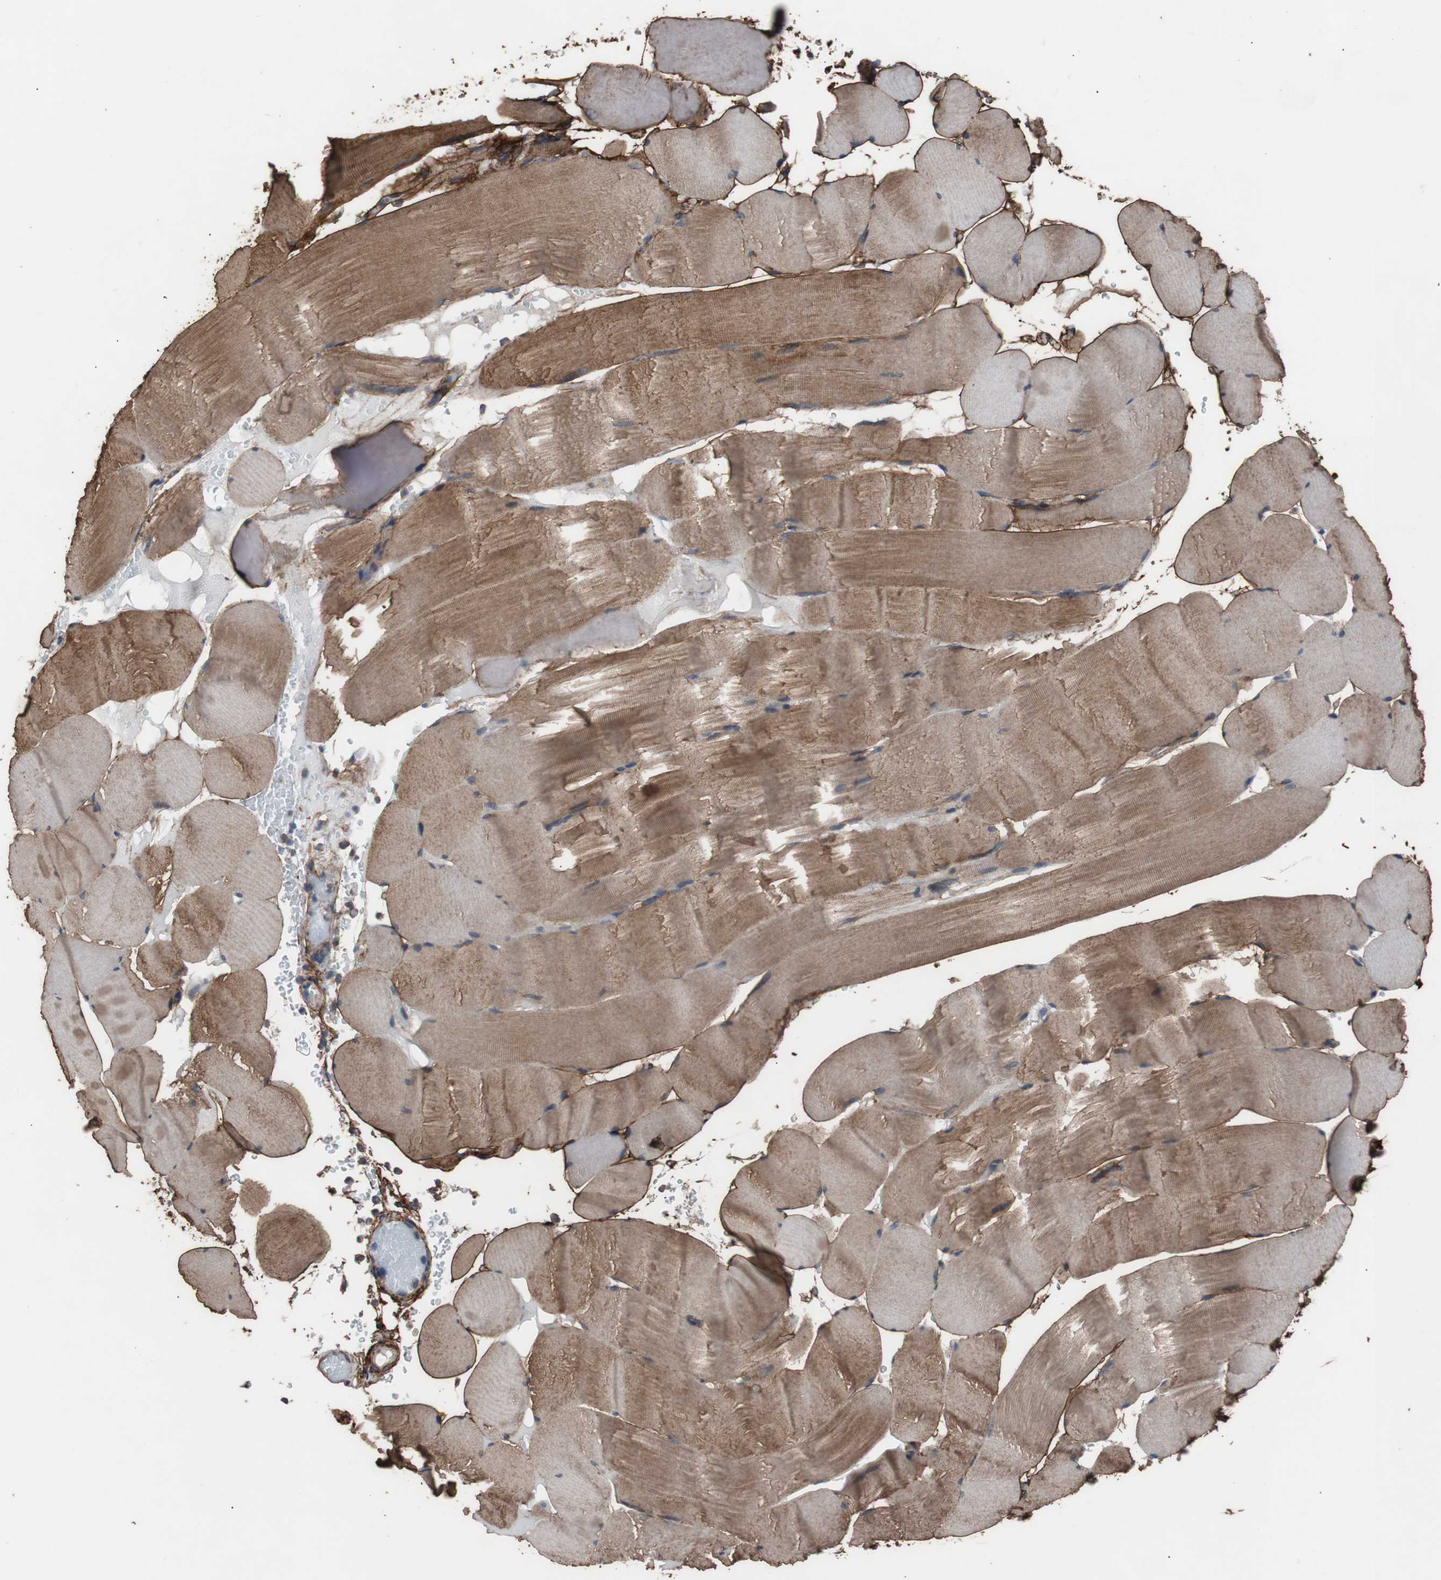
{"staining": {"intensity": "moderate", "quantity": ">75%", "location": "cytoplasmic/membranous"}, "tissue": "skeletal muscle", "cell_type": "Myocytes", "image_type": "normal", "snomed": [{"axis": "morphology", "description": "Normal tissue, NOS"}, {"axis": "topography", "description": "Skeletal muscle"}], "caption": "About >75% of myocytes in normal human skeletal muscle display moderate cytoplasmic/membranous protein expression as visualized by brown immunohistochemical staining.", "gene": "COL6A2", "patient": {"sex": "male", "age": 62}}